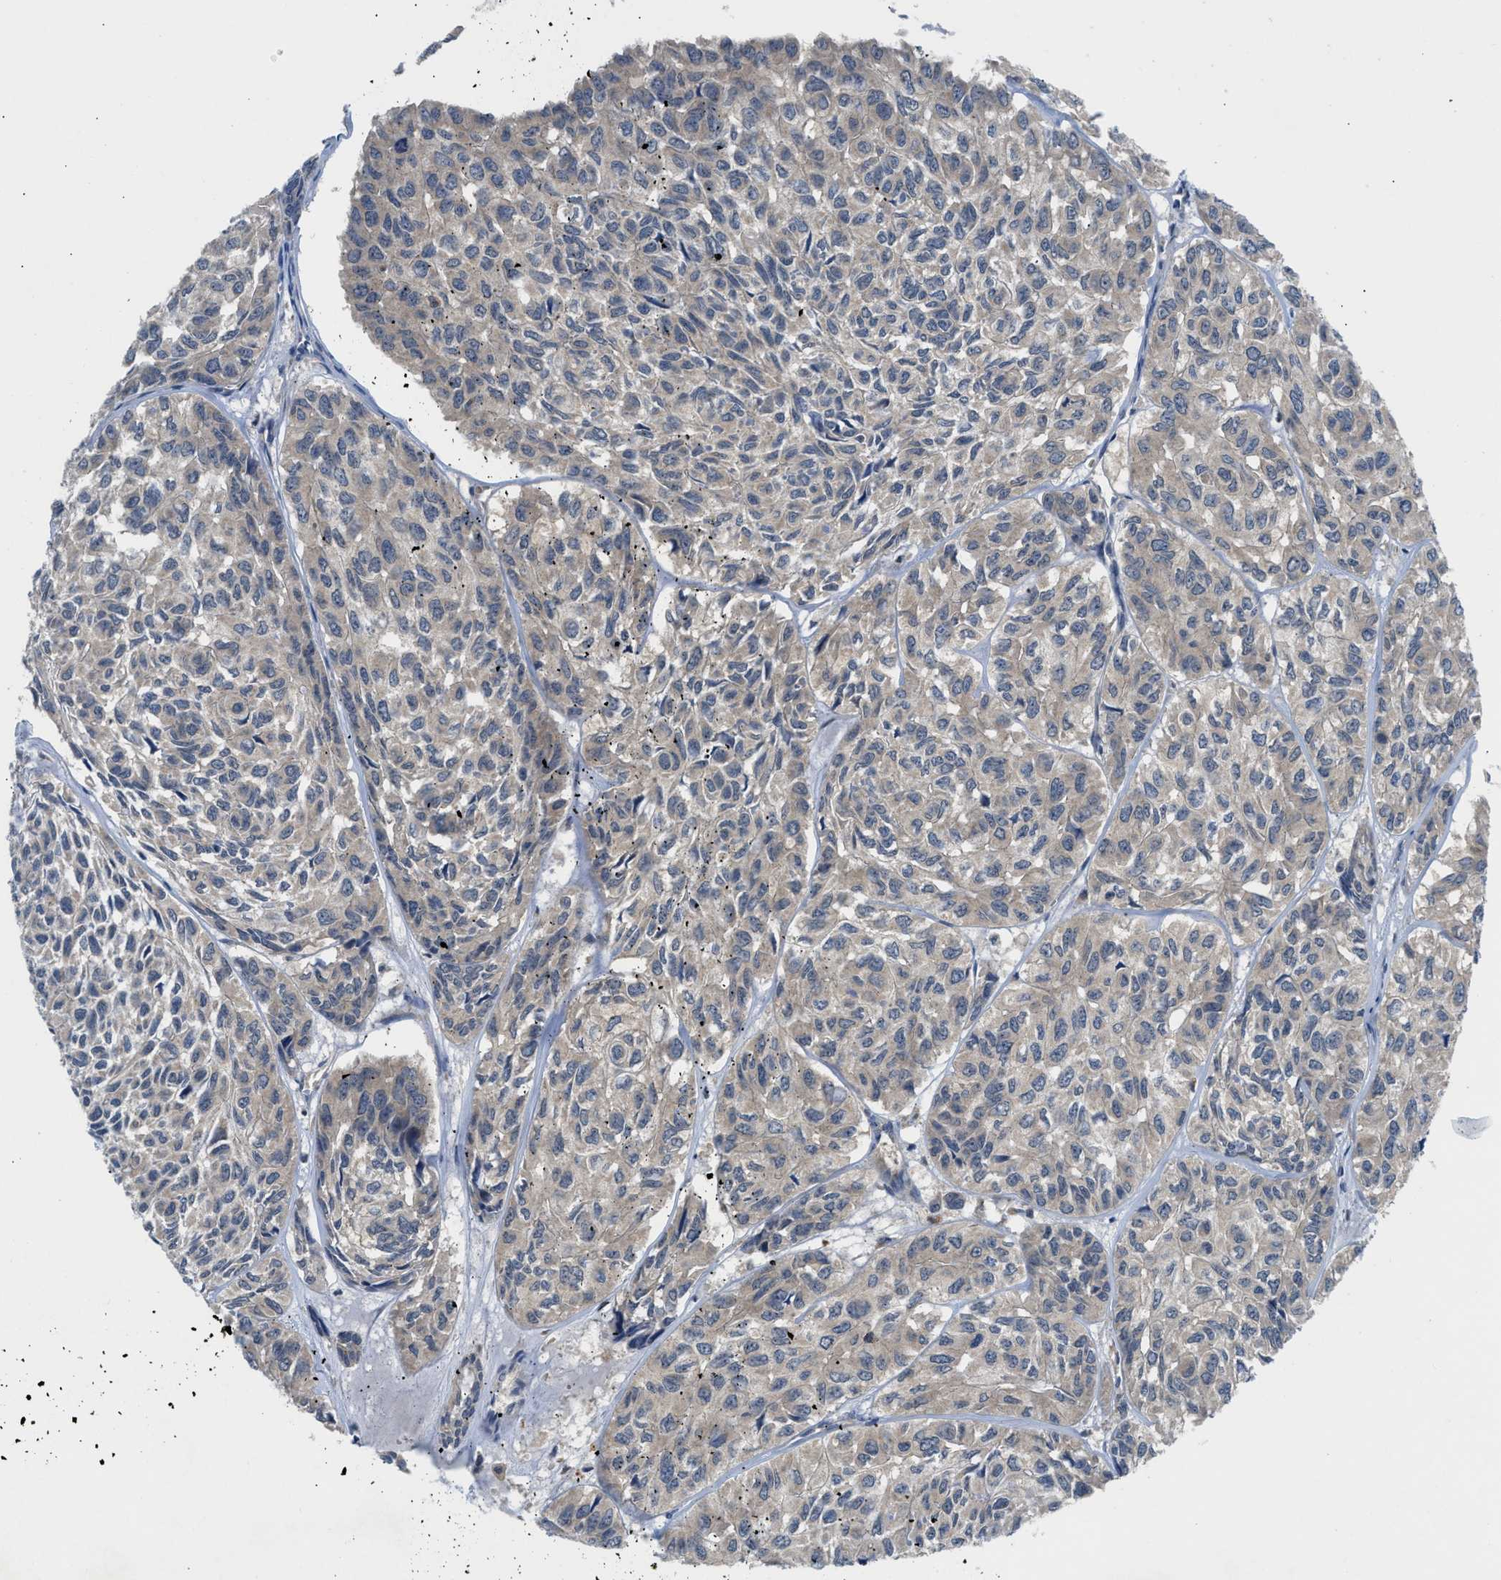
{"staining": {"intensity": "weak", "quantity": ">75%", "location": "cytoplasmic/membranous"}, "tissue": "head and neck cancer", "cell_type": "Tumor cells", "image_type": "cancer", "snomed": [{"axis": "morphology", "description": "Adenocarcinoma, NOS"}, {"axis": "topography", "description": "Salivary gland, NOS"}, {"axis": "topography", "description": "Head-Neck"}], "caption": "Tumor cells demonstrate low levels of weak cytoplasmic/membranous expression in about >75% of cells in human adenocarcinoma (head and neck). The staining is performed using DAB (3,3'-diaminobenzidine) brown chromogen to label protein expression. The nuclei are counter-stained blue using hematoxylin.", "gene": "PDE7A", "patient": {"sex": "female", "age": 76}}